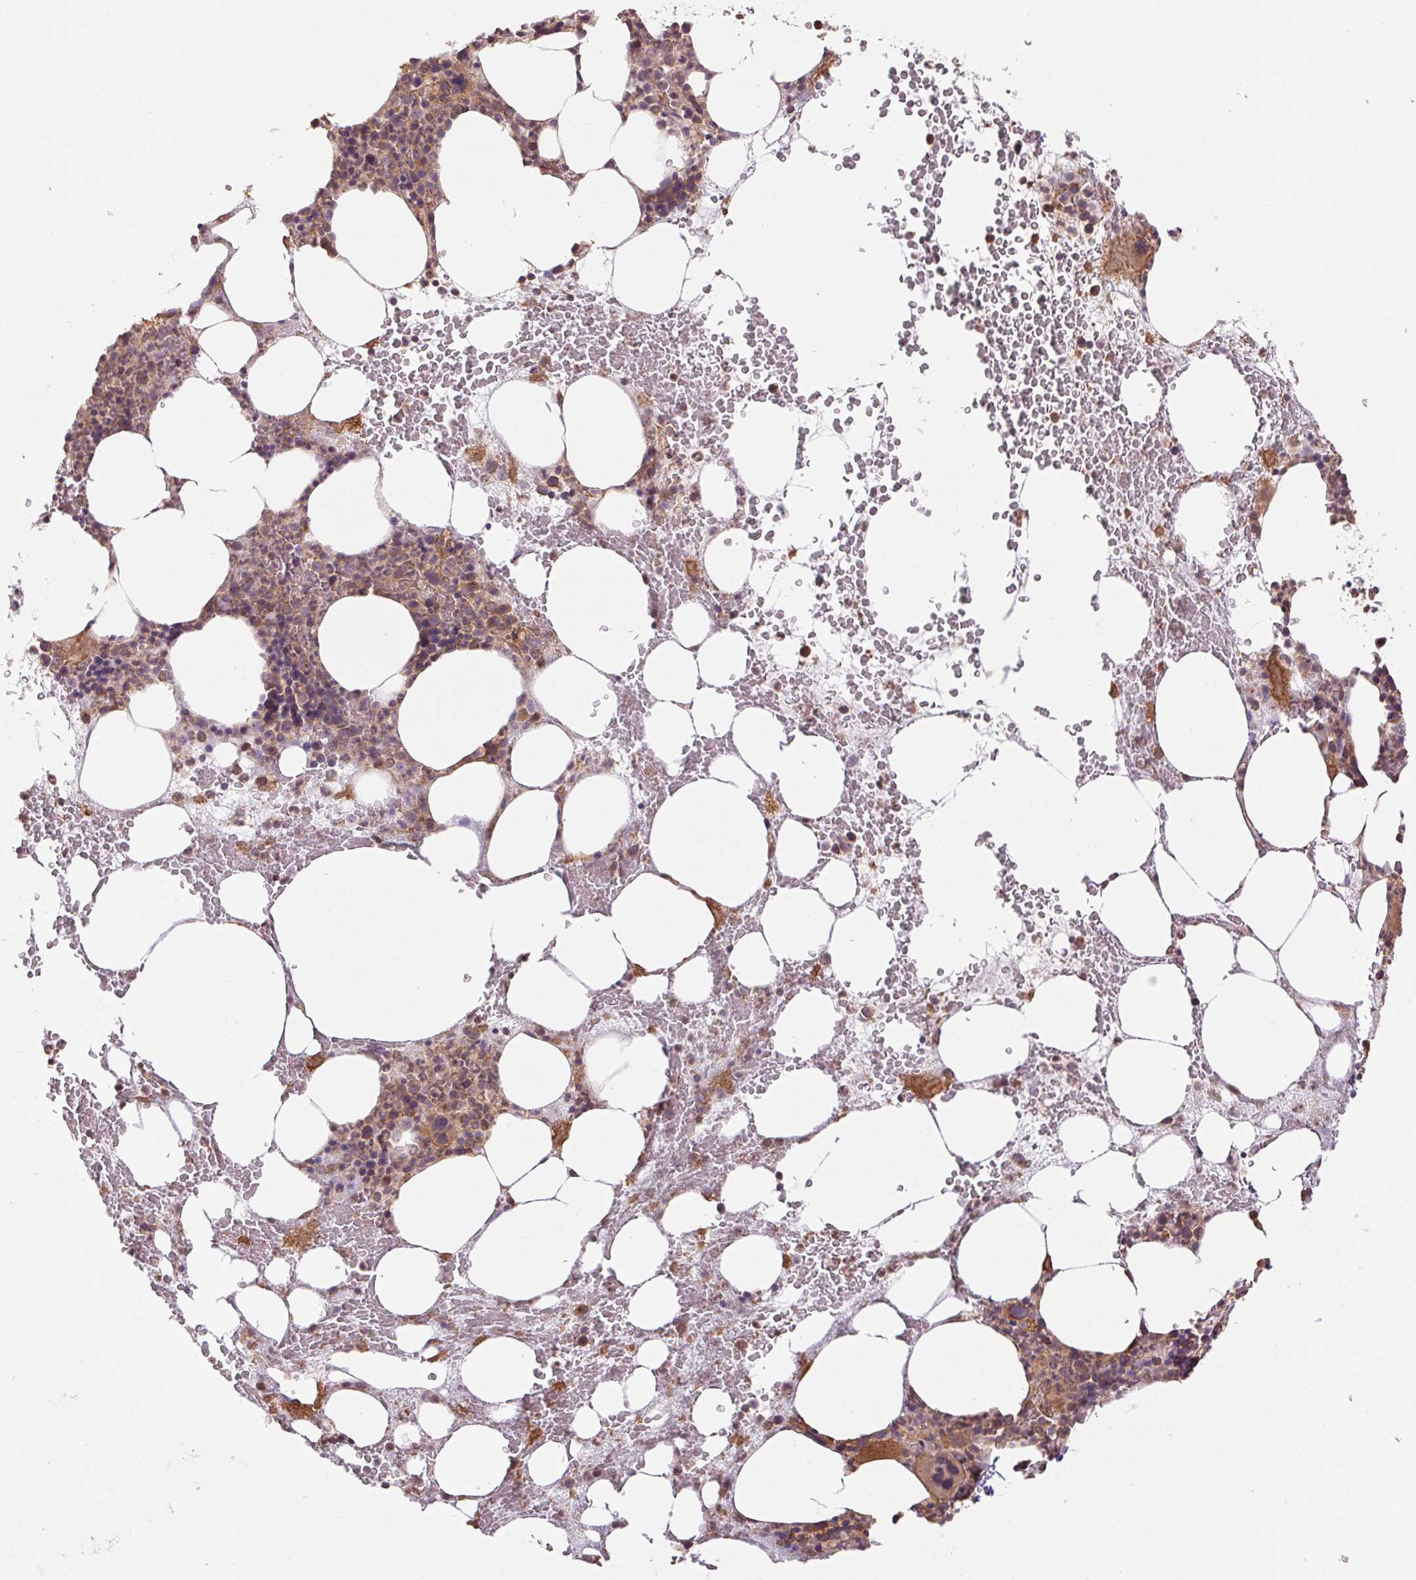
{"staining": {"intensity": "moderate", "quantity": "25%-75%", "location": "cytoplasmic/membranous"}, "tissue": "bone marrow", "cell_type": "Hematopoietic cells", "image_type": "normal", "snomed": [{"axis": "morphology", "description": "Normal tissue, NOS"}, {"axis": "topography", "description": "Bone marrow"}], "caption": "Brown immunohistochemical staining in normal human bone marrow reveals moderate cytoplasmic/membranous expression in about 25%-75% of hematopoietic cells.", "gene": "TUBA1A", "patient": {"sex": "male", "age": 89}}